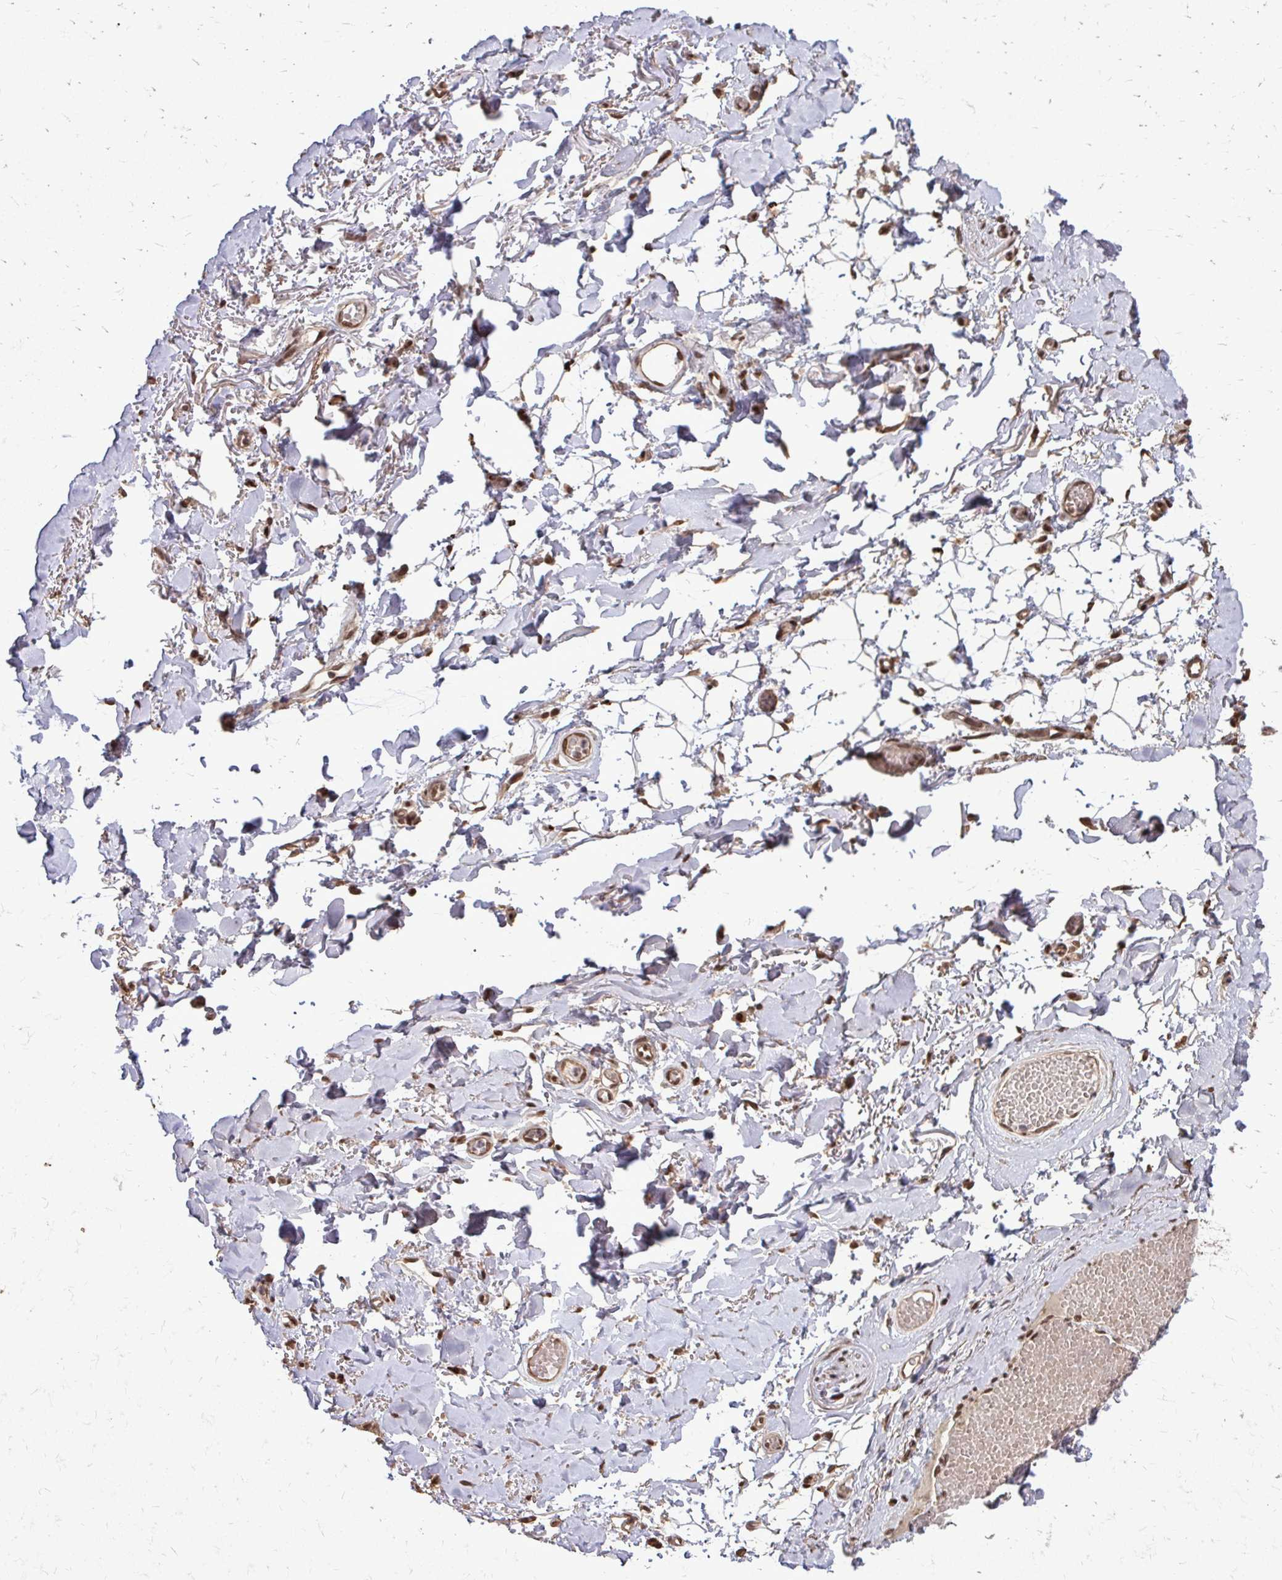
{"staining": {"intensity": "moderate", "quantity": ">75%", "location": "nuclear"}, "tissue": "adipose tissue", "cell_type": "Adipocytes", "image_type": "normal", "snomed": [{"axis": "morphology", "description": "Normal tissue, NOS"}, {"axis": "topography", "description": "Anal"}, {"axis": "topography", "description": "Peripheral nerve tissue"}], "caption": "The histopathology image reveals a brown stain indicating the presence of a protein in the nuclear of adipocytes in adipose tissue. Immunohistochemistry (ihc) stains the protein of interest in brown and the nuclei are stained blue.", "gene": "SS18", "patient": {"sex": "male", "age": 78}}